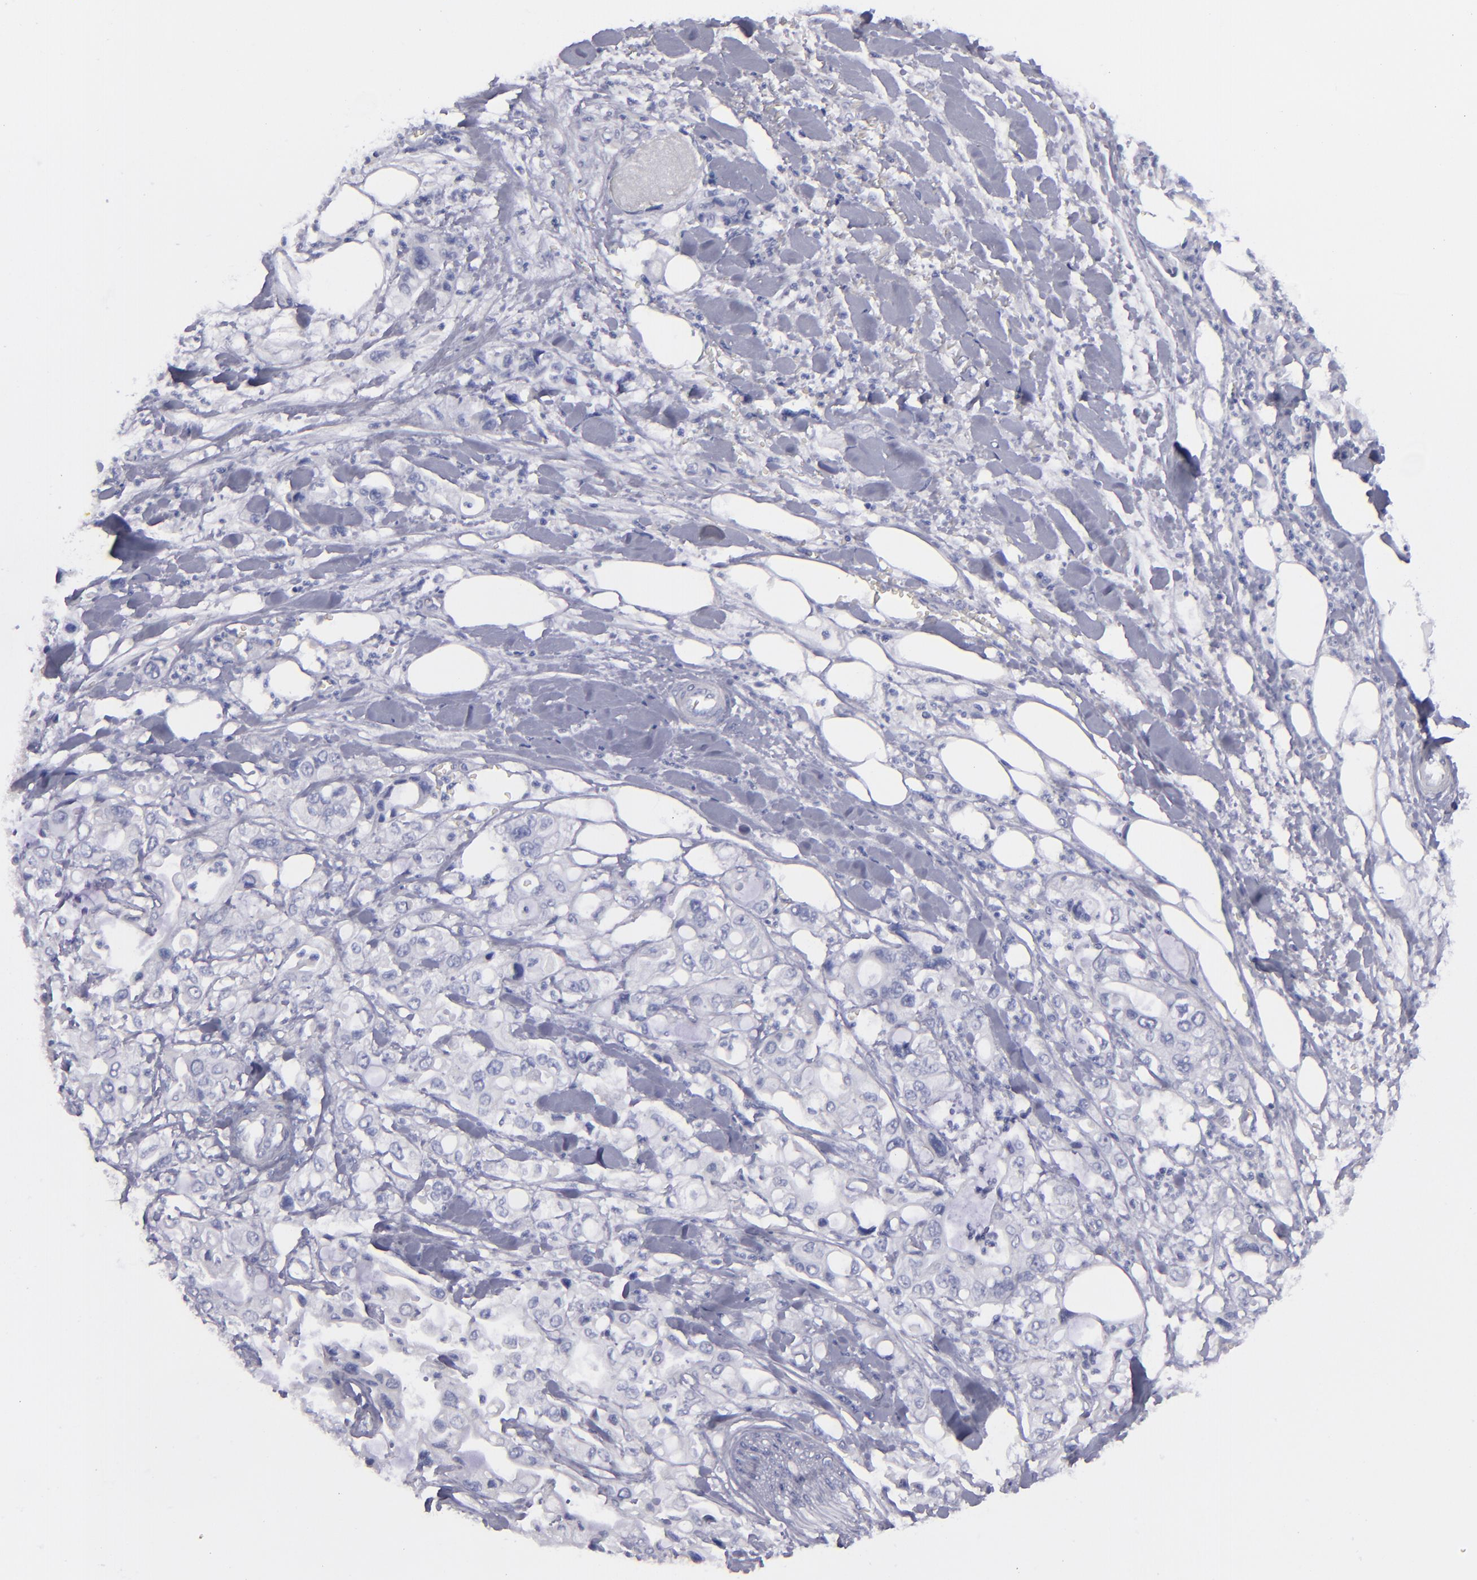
{"staining": {"intensity": "negative", "quantity": "none", "location": "none"}, "tissue": "pancreatic cancer", "cell_type": "Tumor cells", "image_type": "cancer", "snomed": [{"axis": "morphology", "description": "Adenocarcinoma, NOS"}, {"axis": "topography", "description": "Pancreas"}], "caption": "Immunohistochemistry of adenocarcinoma (pancreatic) reveals no expression in tumor cells. (Stains: DAB IHC with hematoxylin counter stain, Microscopy: brightfield microscopy at high magnification).", "gene": "CD22", "patient": {"sex": "male", "age": 70}}